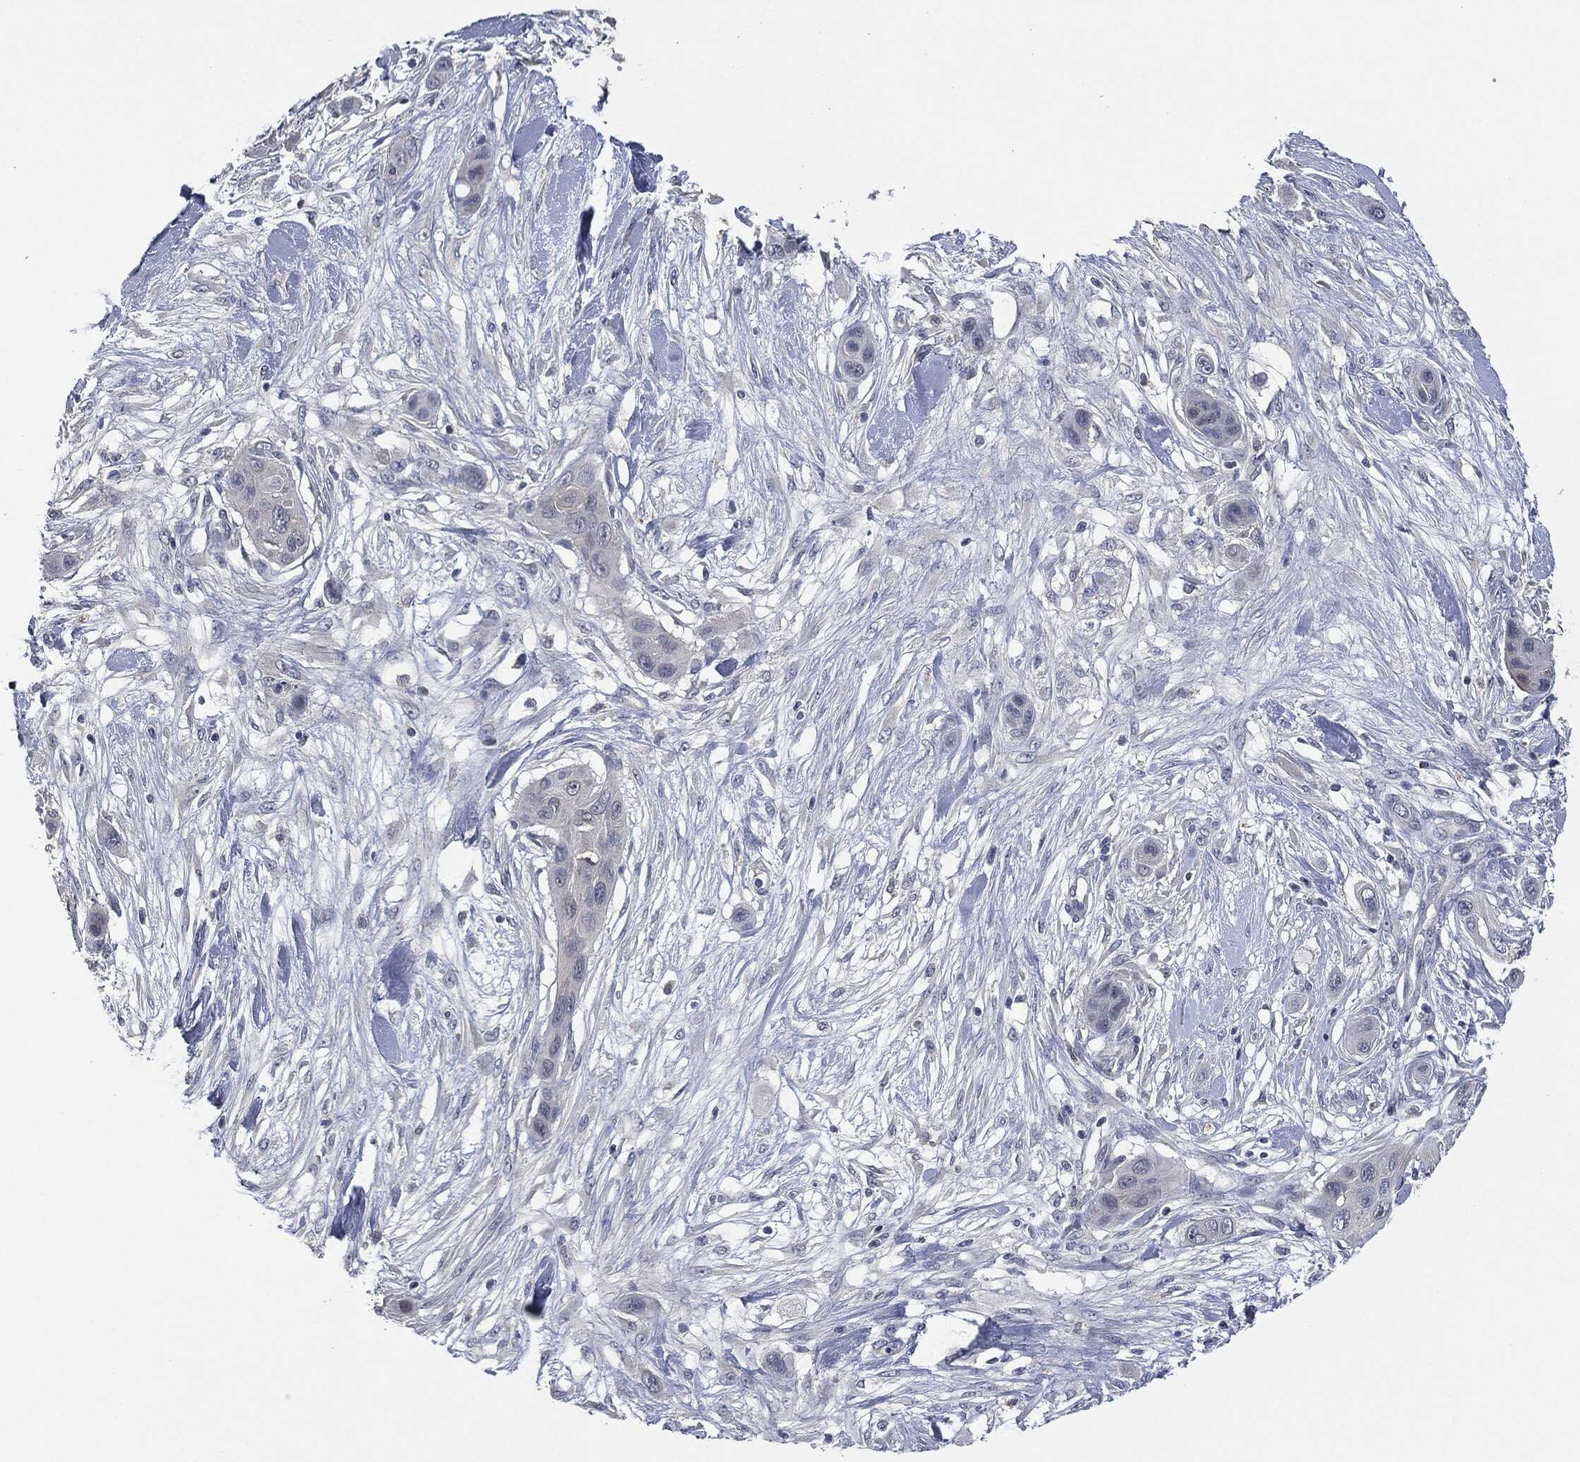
{"staining": {"intensity": "negative", "quantity": "none", "location": "none"}, "tissue": "skin cancer", "cell_type": "Tumor cells", "image_type": "cancer", "snomed": [{"axis": "morphology", "description": "Squamous cell carcinoma, NOS"}, {"axis": "topography", "description": "Skin"}], "caption": "Tumor cells are negative for brown protein staining in skin cancer (squamous cell carcinoma).", "gene": "IL1RN", "patient": {"sex": "male", "age": 79}}